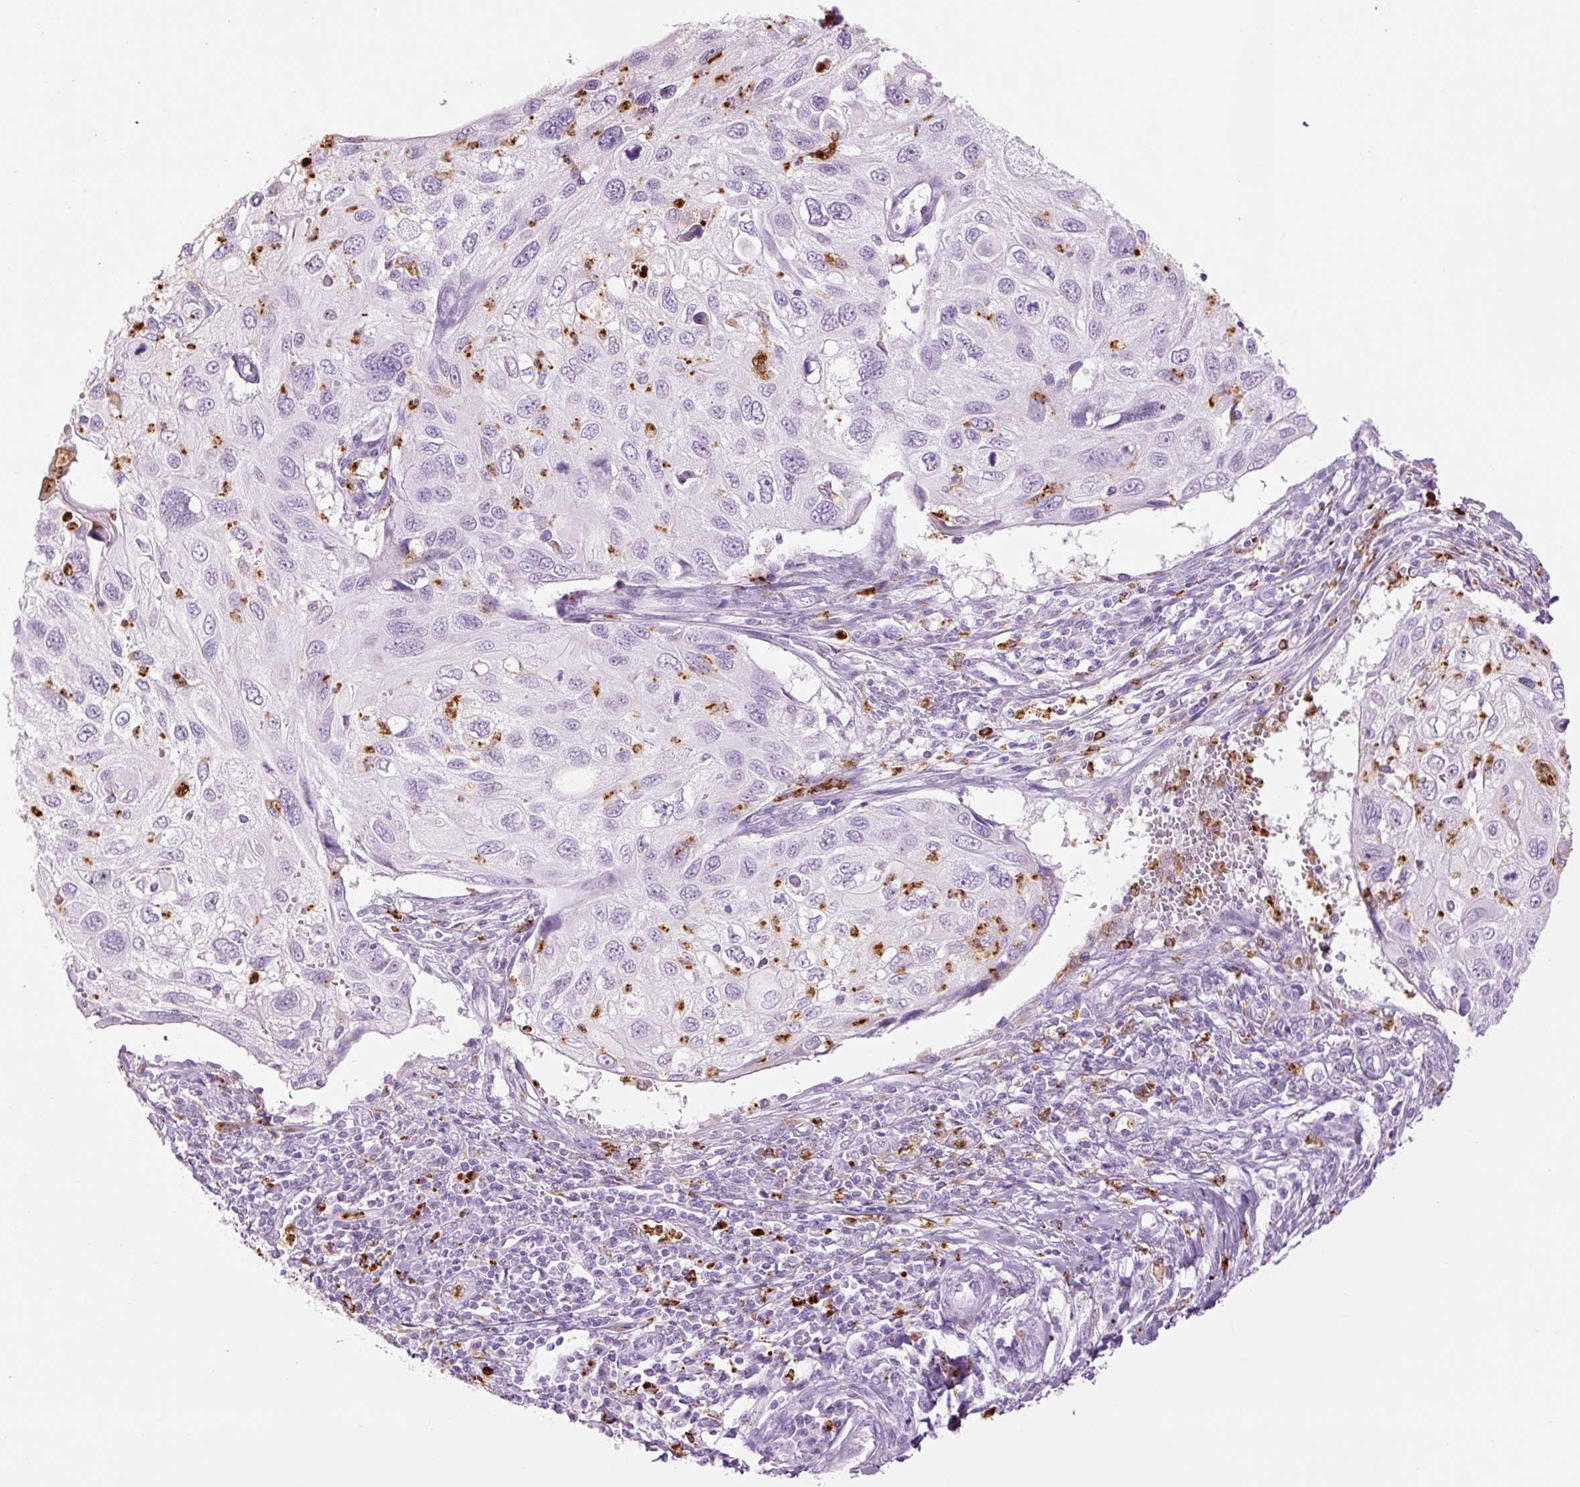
{"staining": {"intensity": "negative", "quantity": "none", "location": "none"}, "tissue": "cervical cancer", "cell_type": "Tumor cells", "image_type": "cancer", "snomed": [{"axis": "morphology", "description": "Squamous cell carcinoma, NOS"}, {"axis": "topography", "description": "Cervix"}], "caption": "DAB (3,3'-diaminobenzidine) immunohistochemical staining of squamous cell carcinoma (cervical) shows no significant staining in tumor cells.", "gene": "LYZ", "patient": {"sex": "female", "age": 70}}